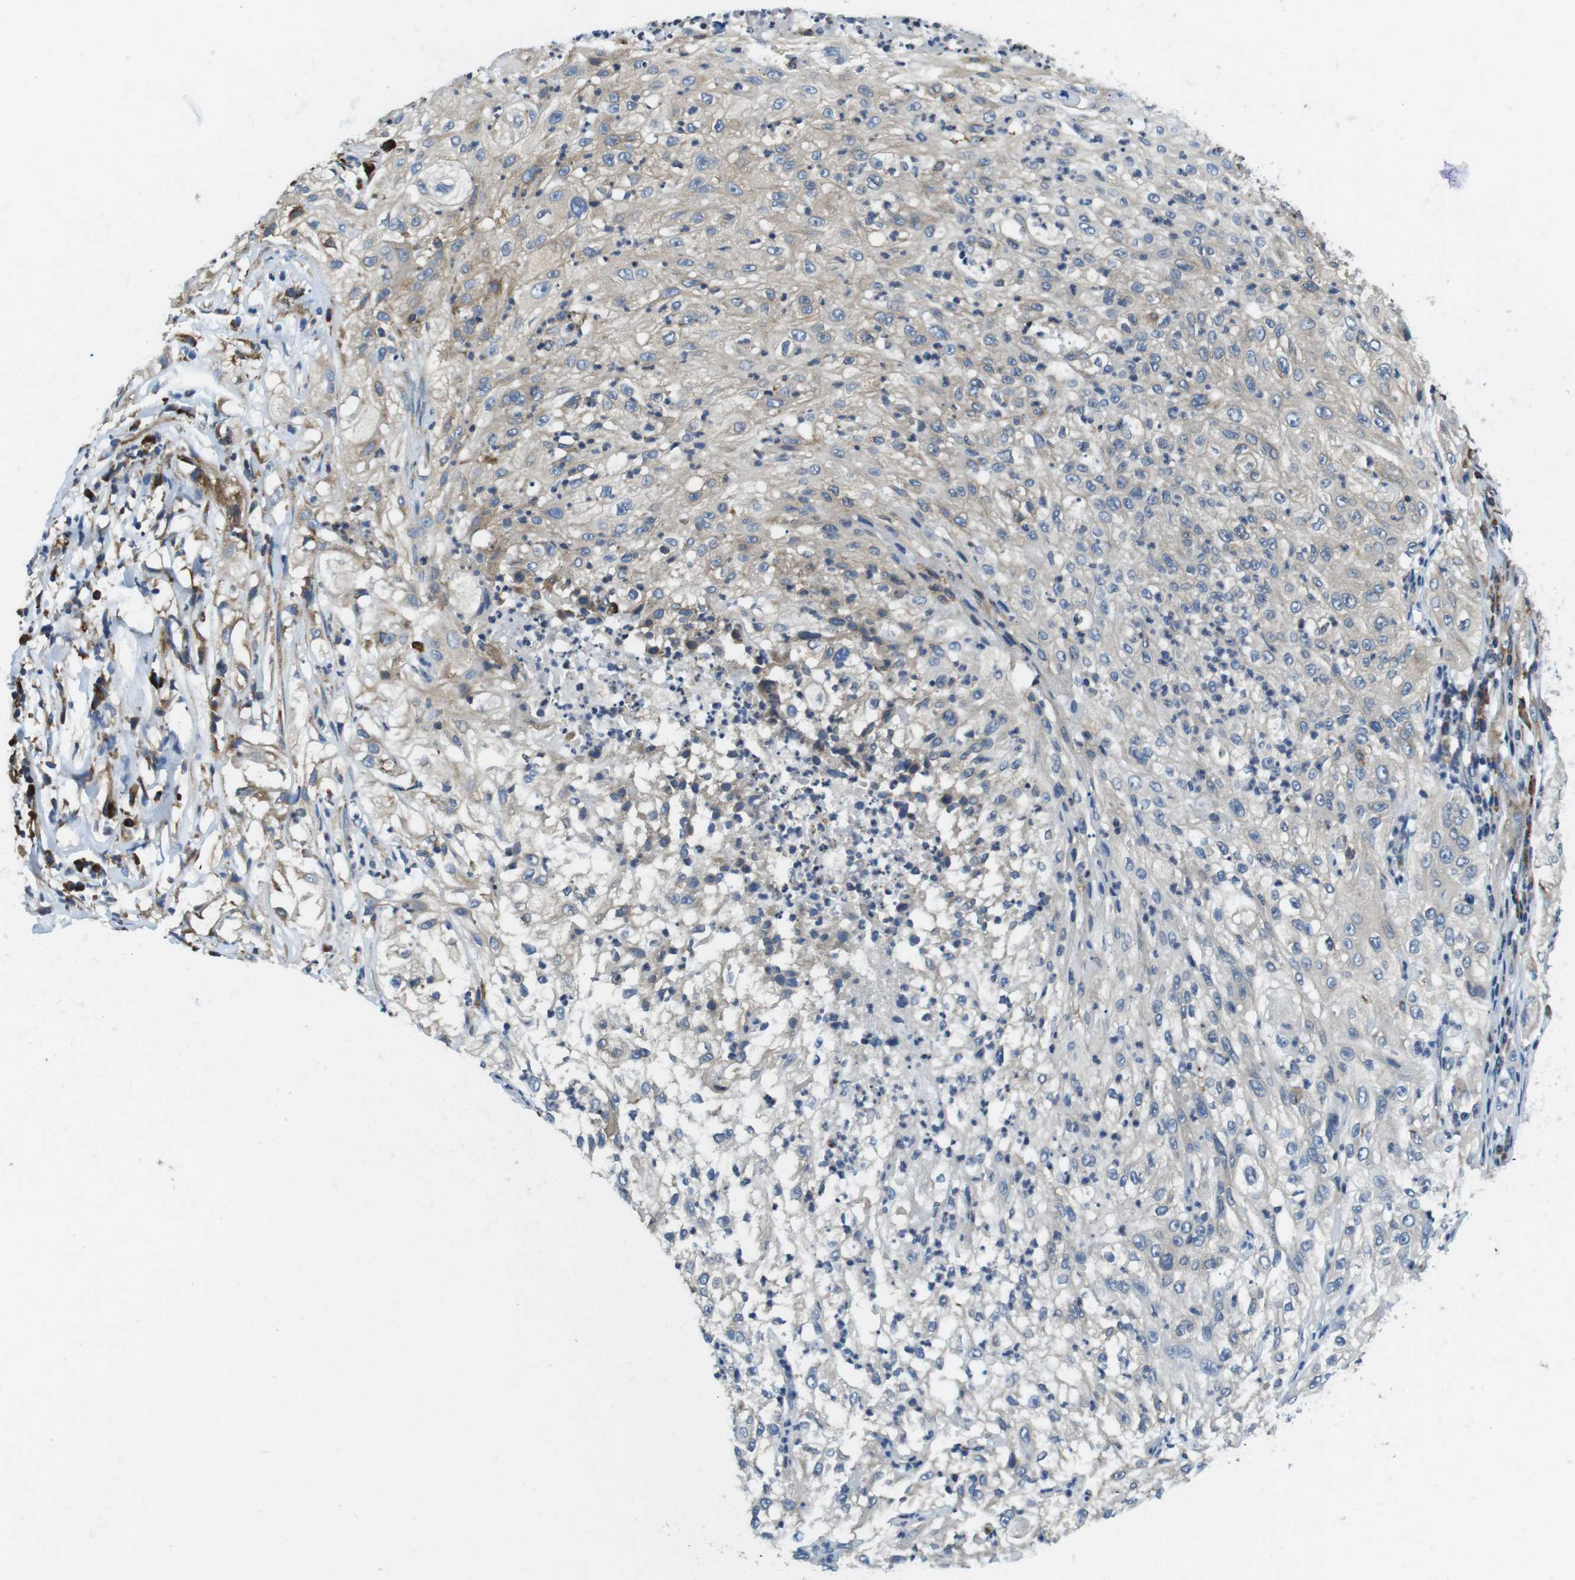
{"staining": {"intensity": "weak", "quantity": "<25%", "location": "cytoplasmic/membranous"}, "tissue": "lung cancer", "cell_type": "Tumor cells", "image_type": "cancer", "snomed": [{"axis": "morphology", "description": "Inflammation, NOS"}, {"axis": "morphology", "description": "Squamous cell carcinoma, NOS"}, {"axis": "topography", "description": "Lymph node"}, {"axis": "topography", "description": "Soft tissue"}, {"axis": "topography", "description": "Lung"}], "caption": "Immunohistochemical staining of human lung squamous cell carcinoma demonstrates no significant staining in tumor cells.", "gene": "UGGT1", "patient": {"sex": "male", "age": 66}}